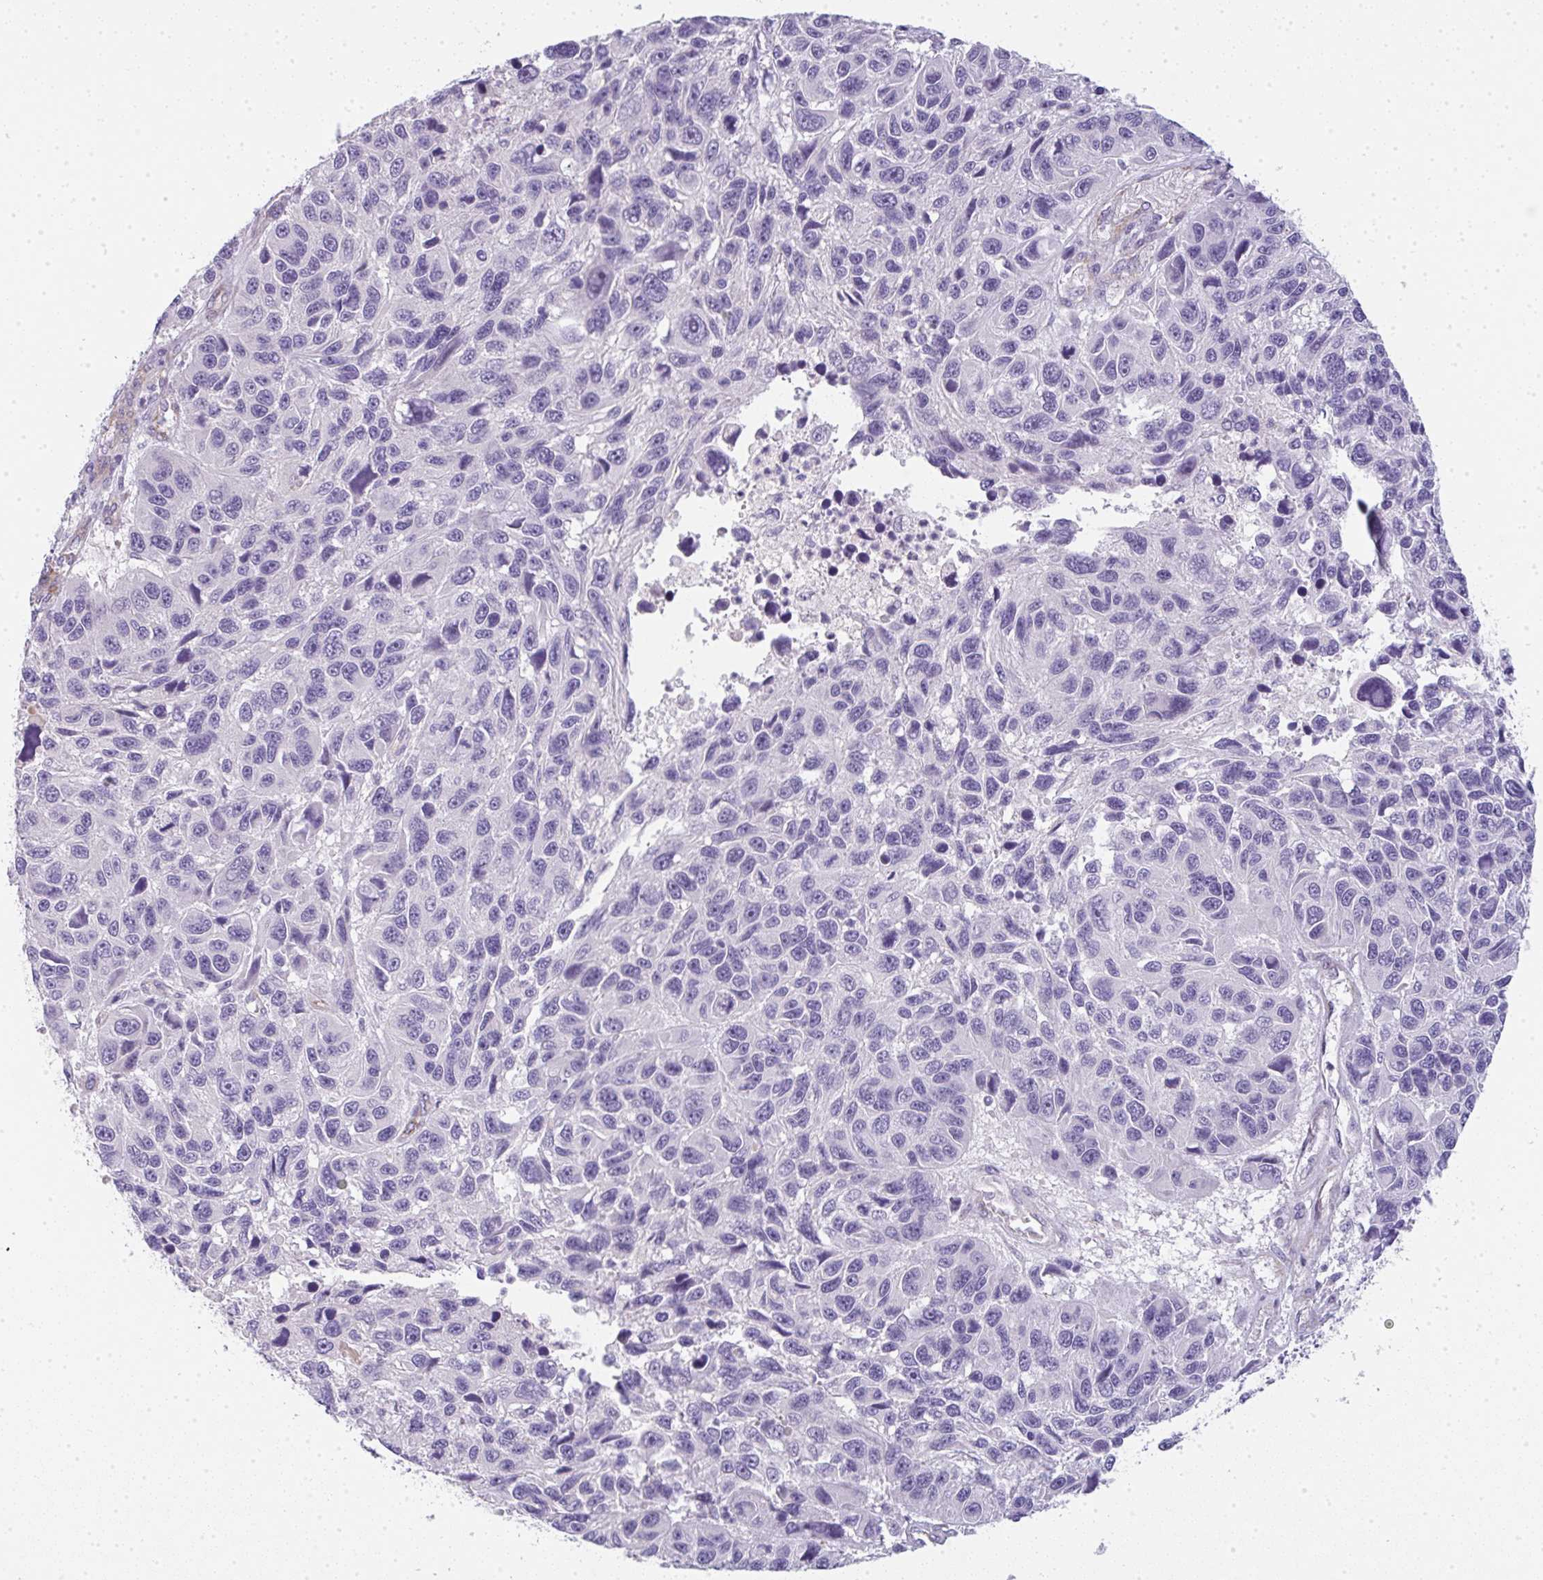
{"staining": {"intensity": "negative", "quantity": "none", "location": "none"}, "tissue": "melanoma", "cell_type": "Tumor cells", "image_type": "cancer", "snomed": [{"axis": "morphology", "description": "Malignant melanoma, NOS"}, {"axis": "topography", "description": "Skin"}], "caption": "Tumor cells show no significant protein expression in melanoma.", "gene": "LPAR4", "patient": {"sex": "male", "age": 53}}